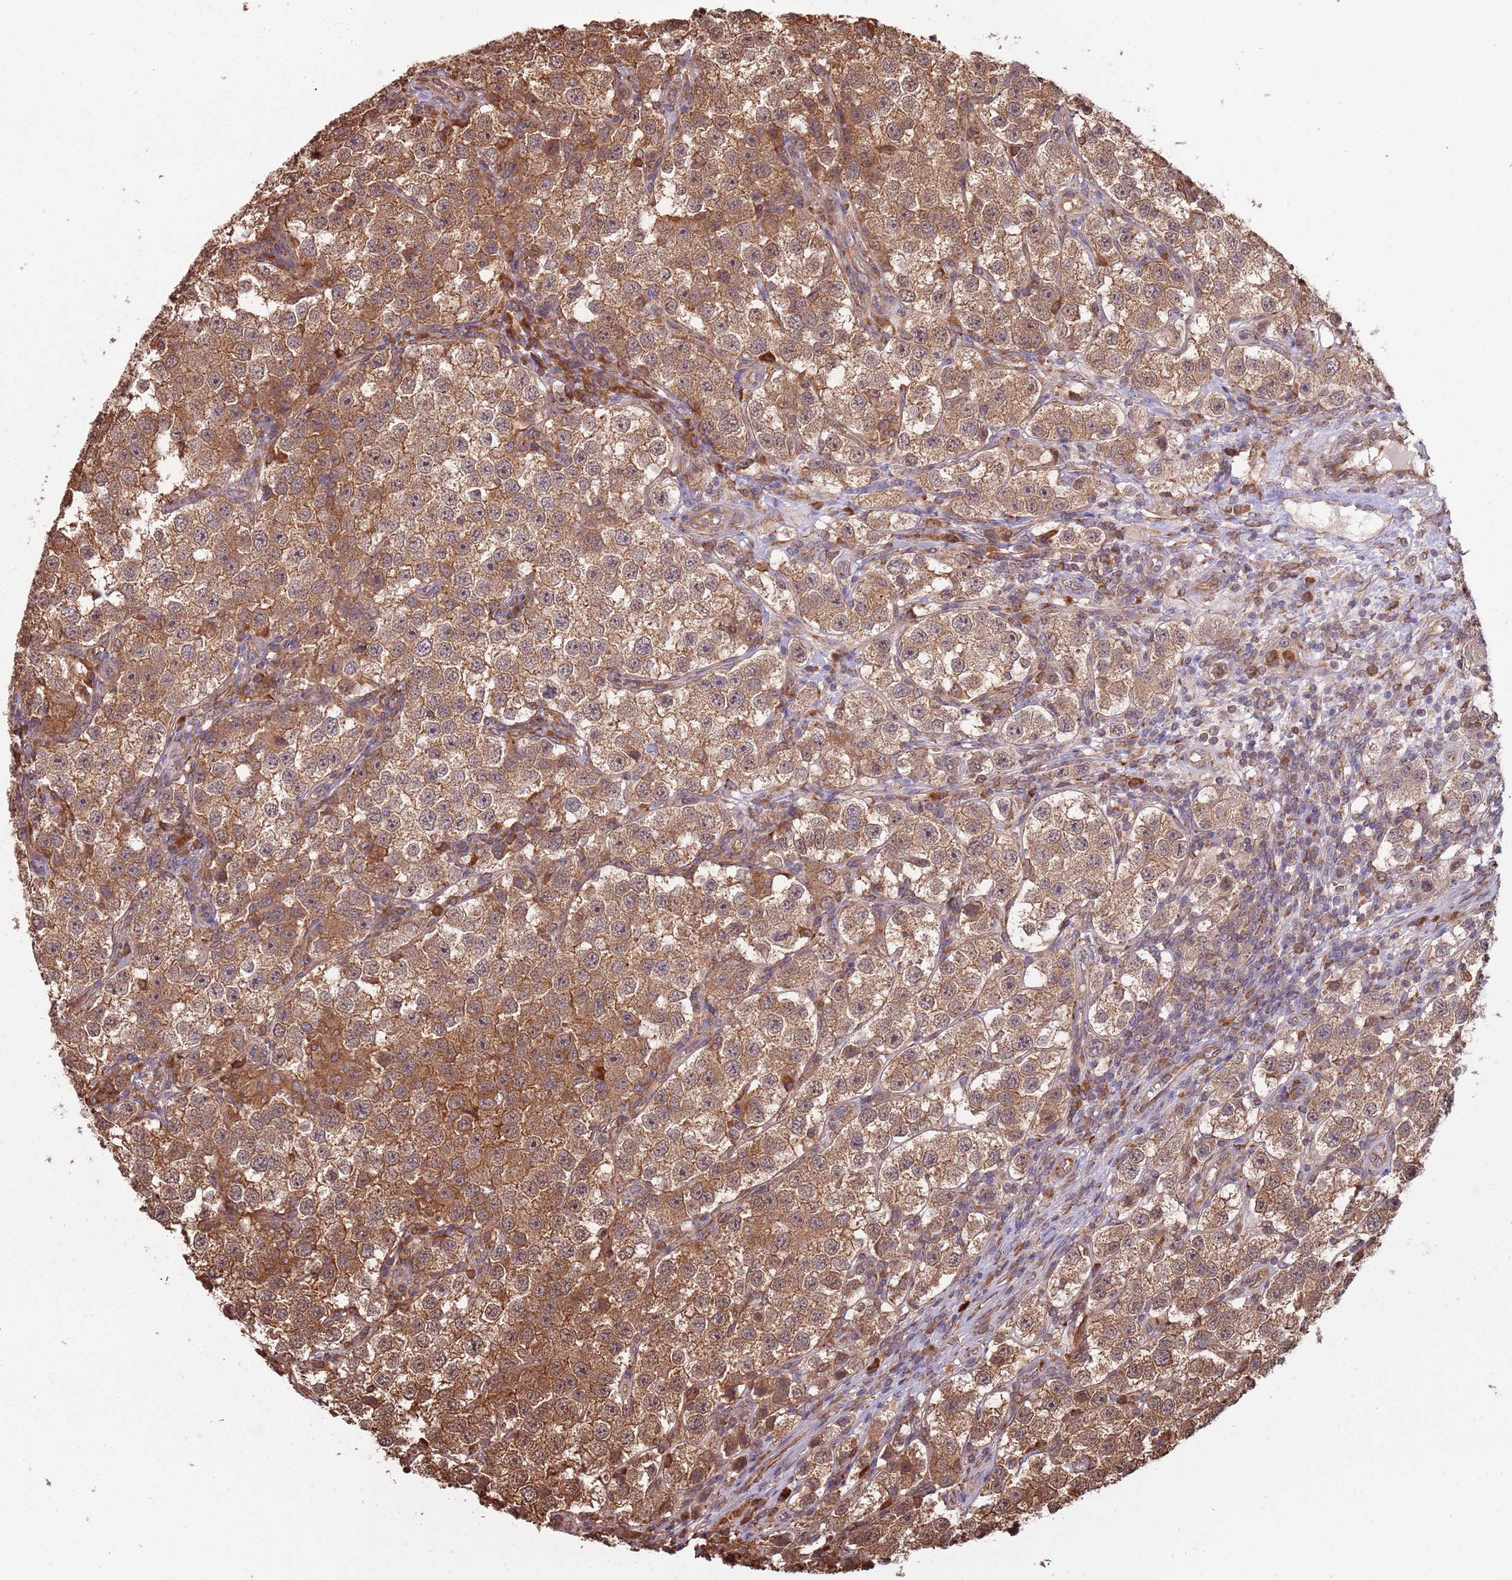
{"staining": {"intensity": "strong", "quantity": ">75%", "location": "cytoplasmic/membranous"}, "tissue": "testis cancer", "cell_type": "Tumor cells", "image_type": "cancer", "snomed": [{"axis": "morphology", "description": "Seminoma, NOS"}, {"axis": "topography", "description": "Testis"}], "caption": "Immunohistochemical staining of testis cancer shows strong cytoplasmic/membranous protein positivity in approximately >75% of tumor cells.", "gene": "COG4", "patient": {"sex": "male", "age": 37}}